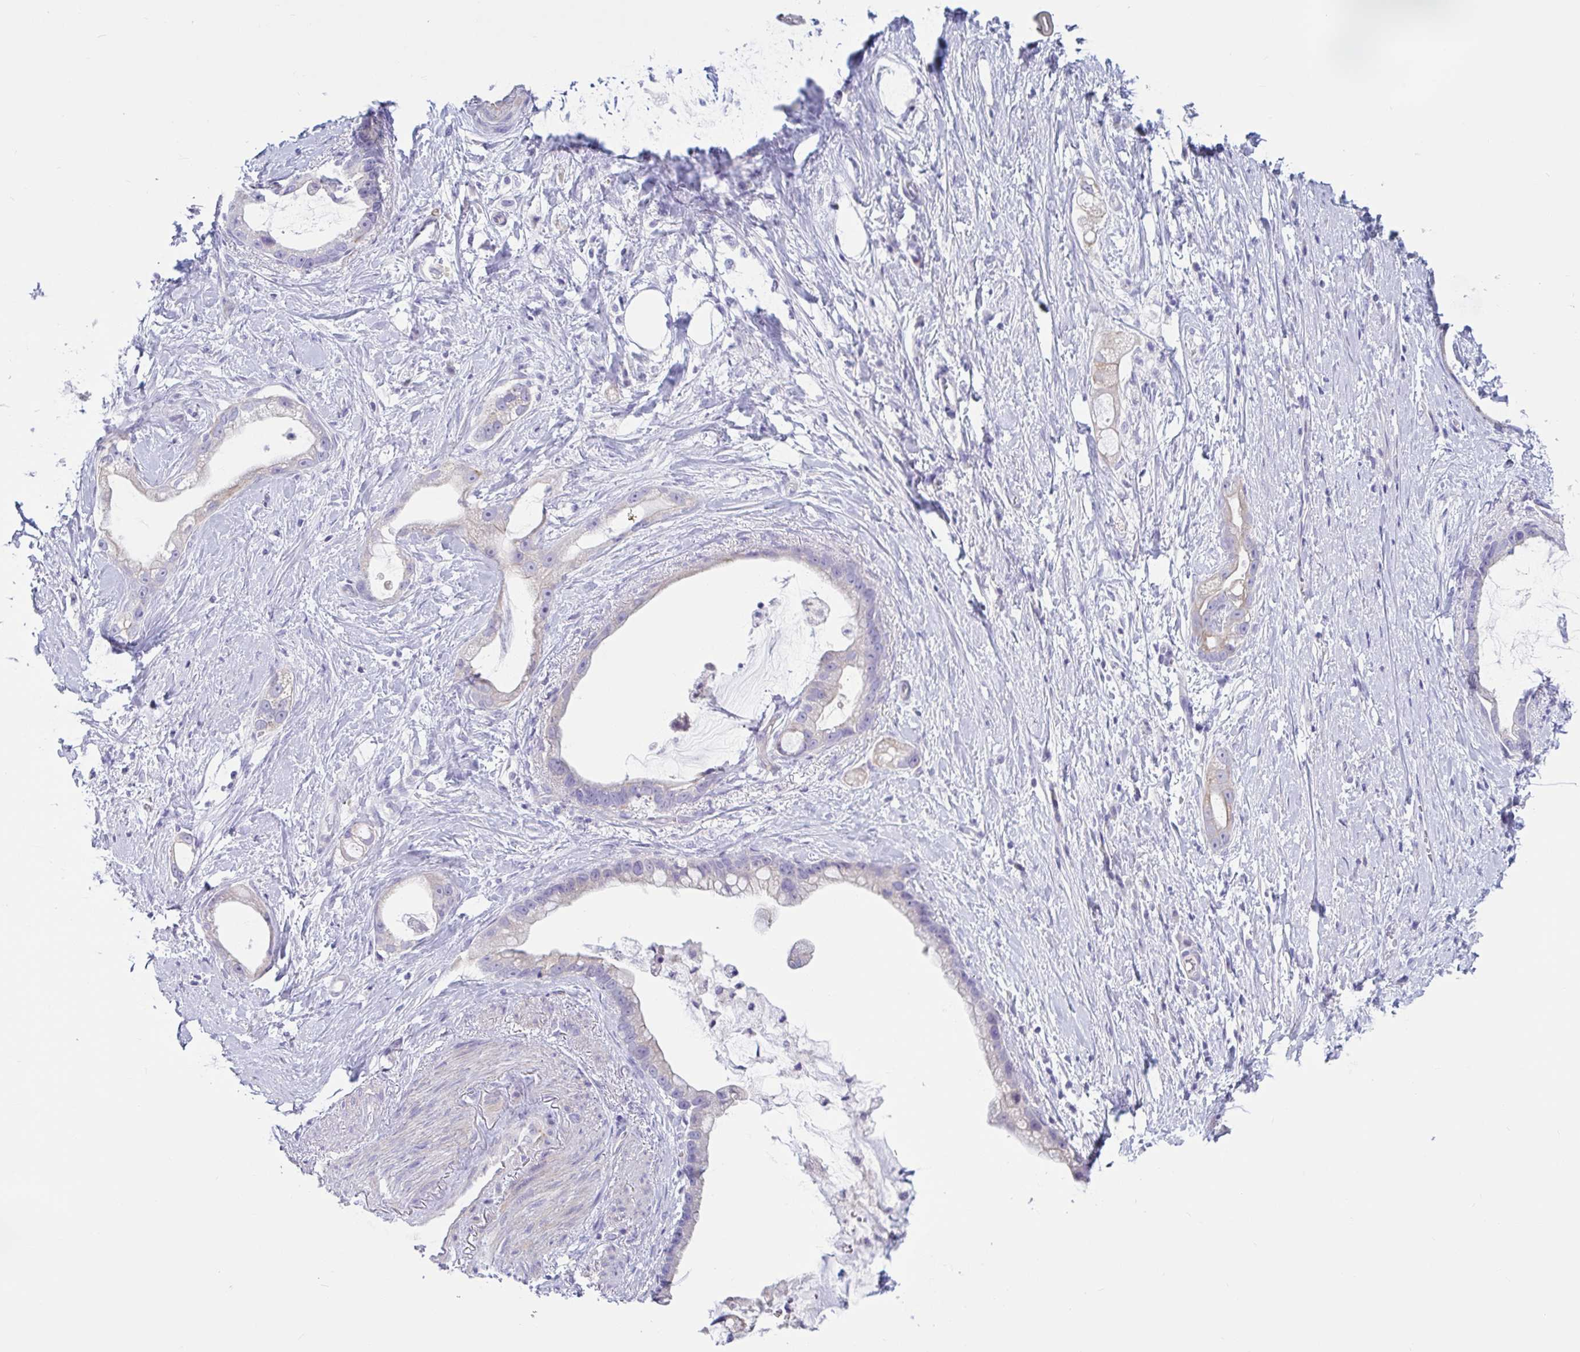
{"staining": {"intensity": "negative", "quantity": "none", "location": "none"}, "tissue": "stomach cancer", "cell_type": "Tumor cells", "image_type": "cancer", "snomed": [{"axis": "morphology", "description": "Adenocarcinoma, NOS"}, {"axis": "topography", "description": "Stomach"}], "caption": "DAB immunohistochemical staining of human stomach adenocarcinoma displays no significant expression in tumor cells. (IHC, brightfield microscopy, high magnification).", "gene": "TNNI2", "patient": {"sex": "male", "age": 55}}